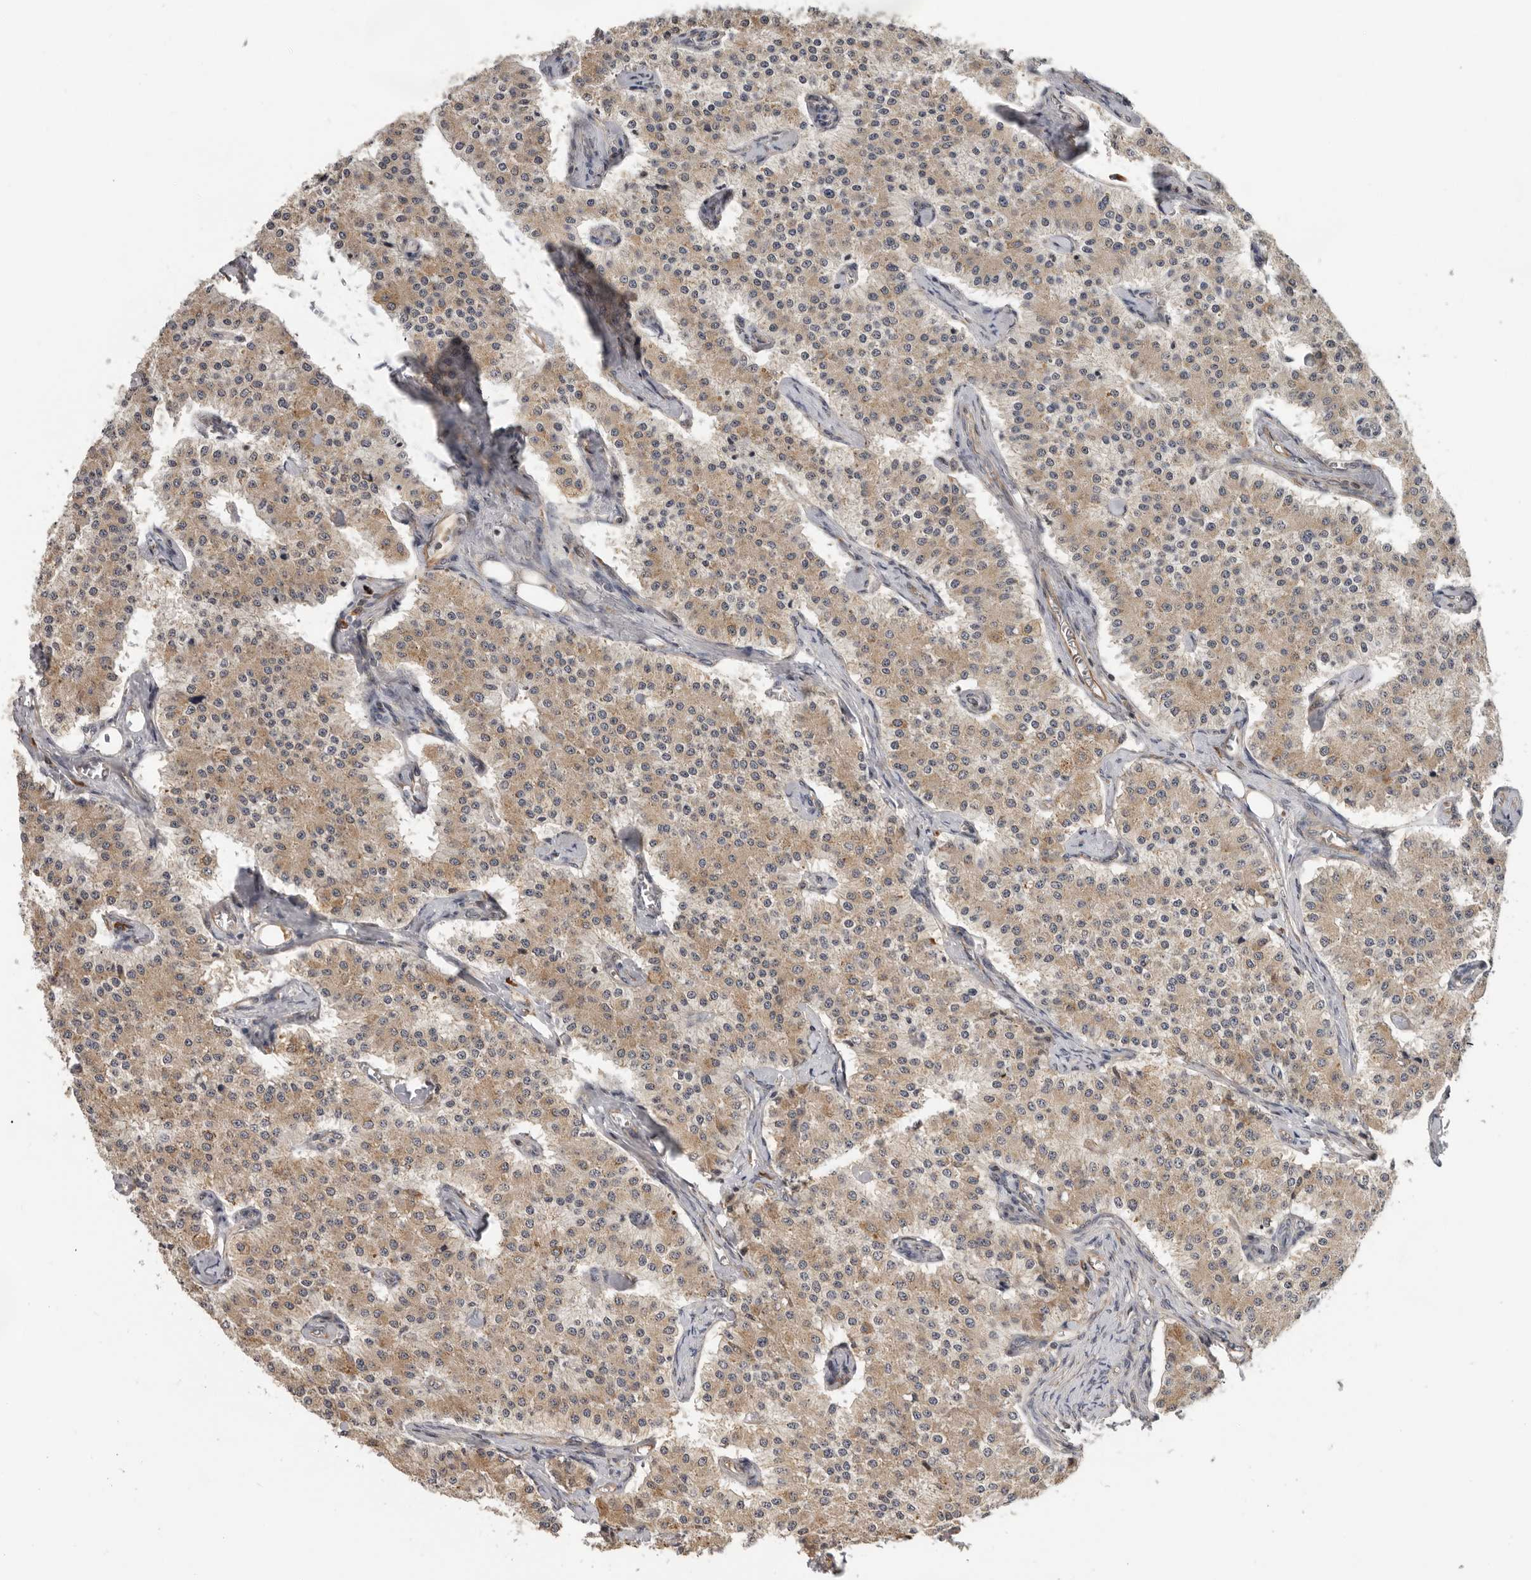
{"staining": {"intensity": "weak", "quantity": ">75%", "location": "cytoplasmic/membranous"}, "tissue": "carcinoid", "cell_type": "Tumor cells", "image_type": "cancer", "snomed": [{"axis": "morphology", "description": "Carcinoid, malignant, NOS"}, {"axis": "topography", "description": "Colon"}], "caption": "Immunohistochemical staining of malignant carcinoid demonstrates weak cytoplasmic/membranous protein staining in about >75% of tumor cells.", "gene": "RNF157", "patient": {"sex": "female", "age": 52}}